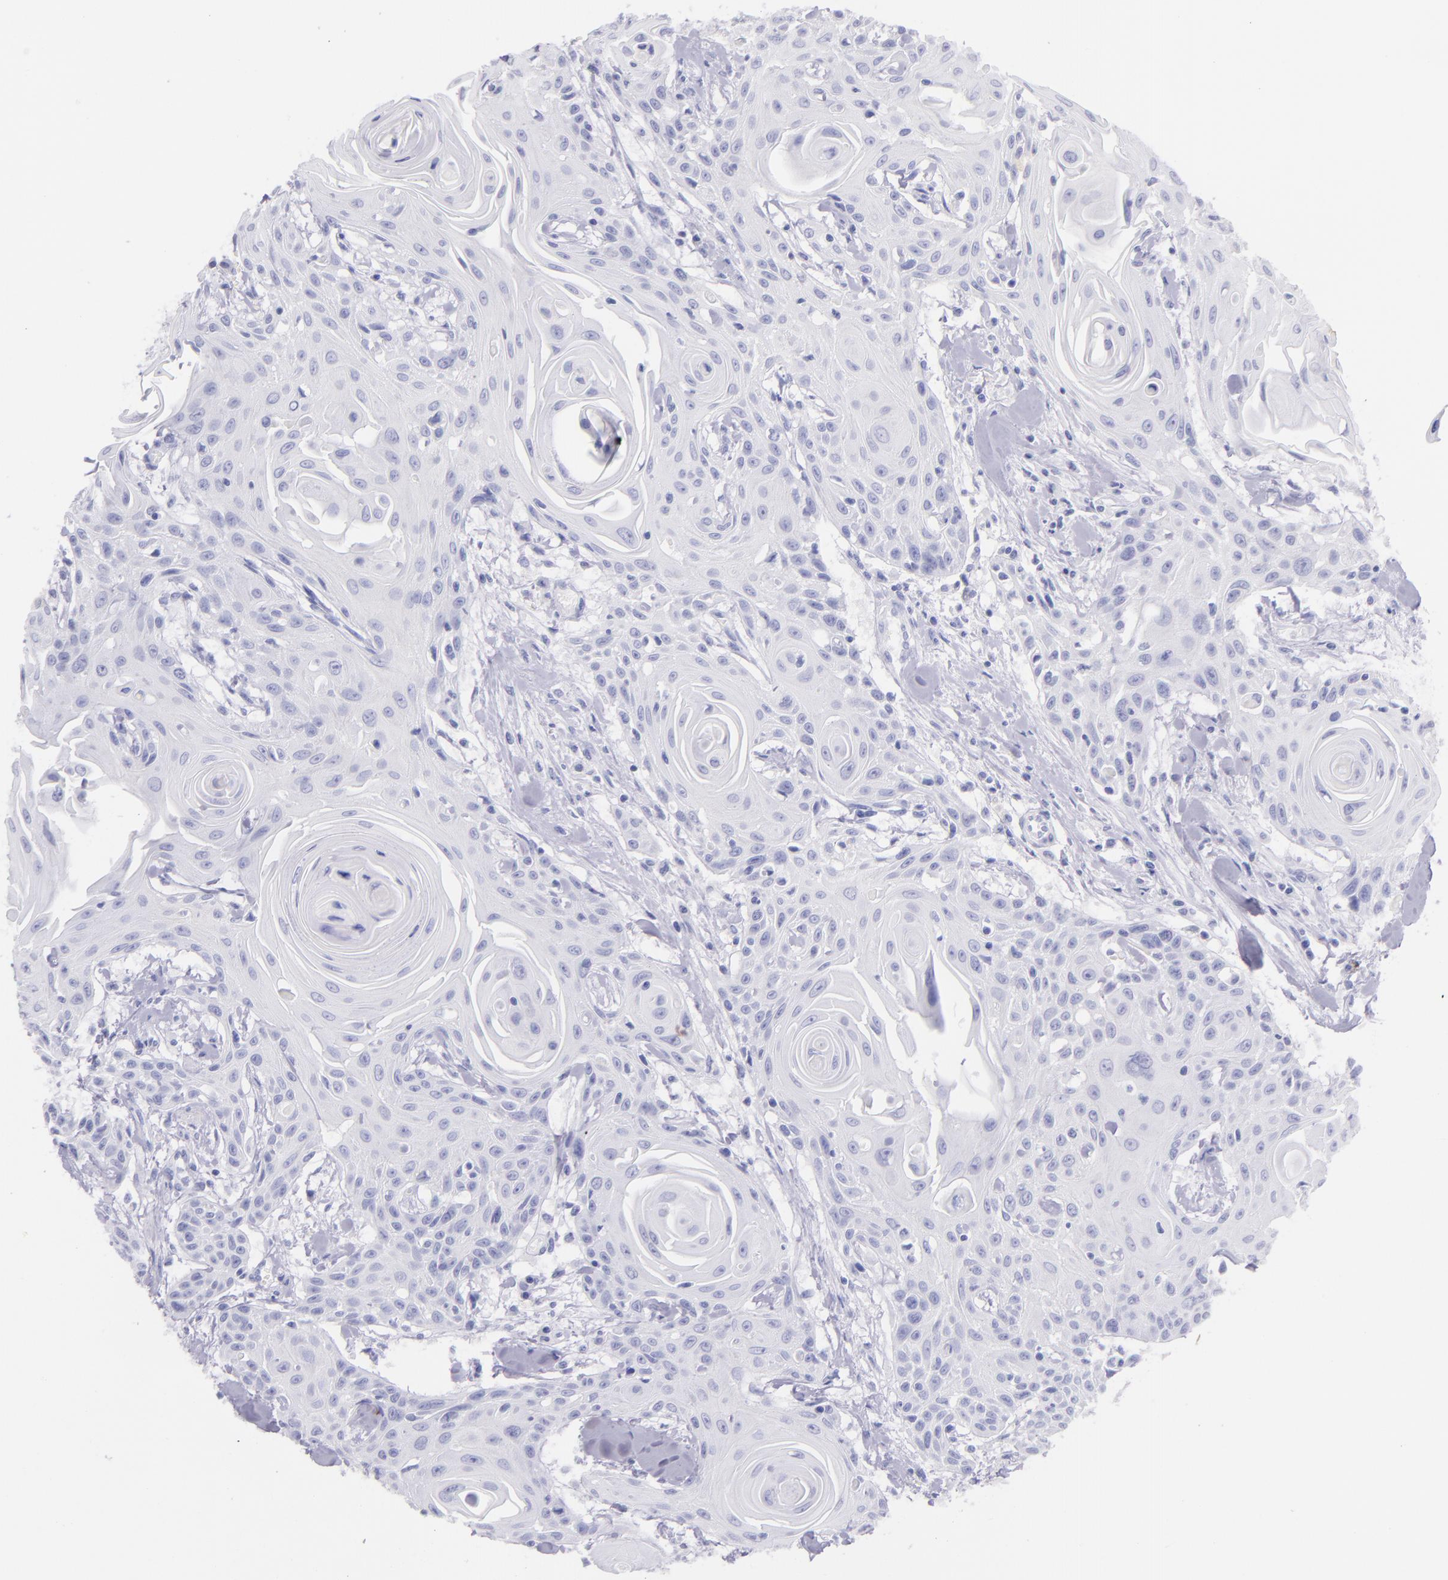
{"staining": {"intensity": "negative", "quantity": "none", "location": "none"}, "tissue": "head and neck cancer", "cell_type": "Tumor cells", "image_type": "cancer", "snomed": [{"axis": "morphology", "description": "Squamous cell carcinoma, NOS"}, {"axis": "morphology", "description": "Squamous cell carcinoma, metastatic, NOS"}, {"axis": "topography", "description": "Lymph node"}, {"axis": "topography", "description": "Salivary gland"}, {"axis": "topography", "description": "Head-Neck"}], "caption": "This is an immunohistochemistry micrograph of human metastatic squamous cell carcinoma (head and neck). There is no staining in tumor cells.", "gene": "SFTPB", "patient": {"sex": "female", "age": 74}}